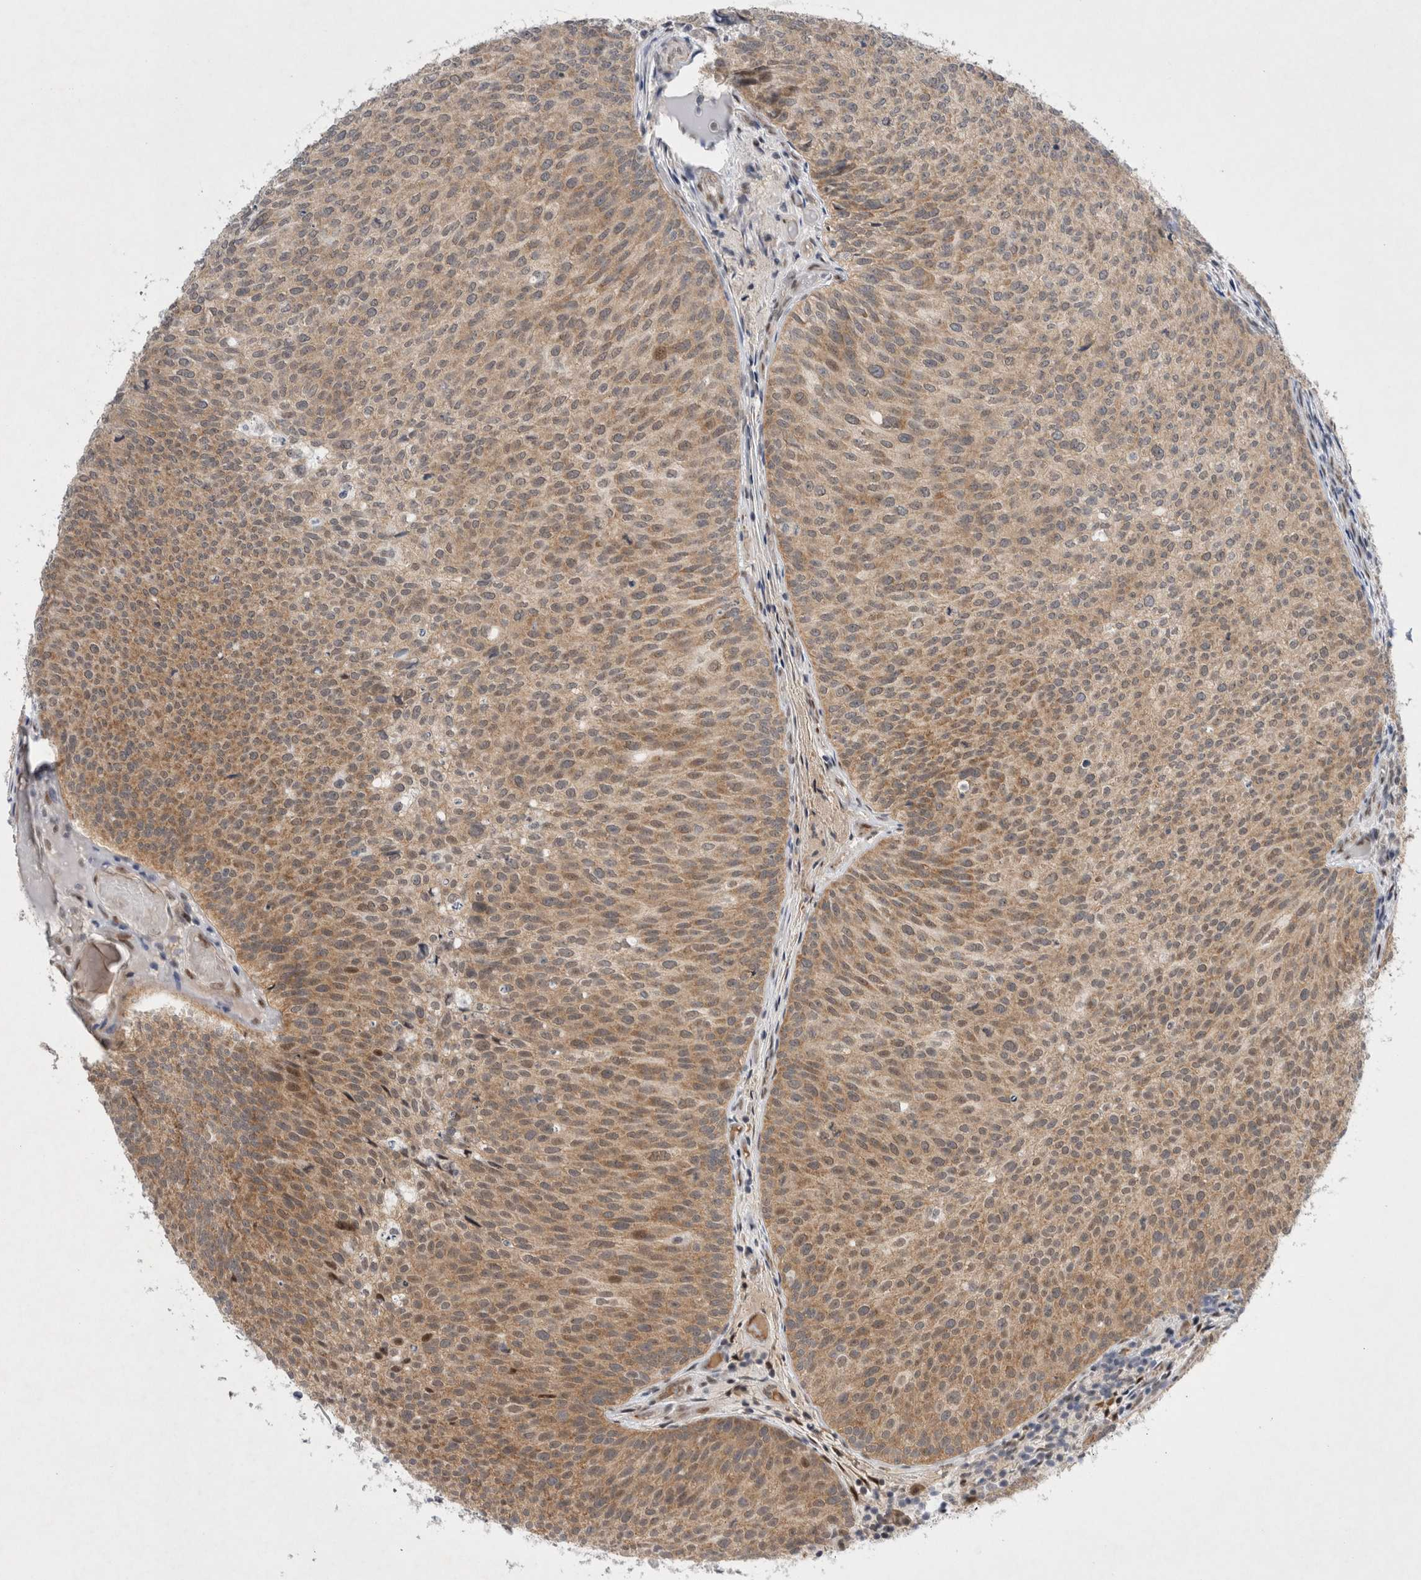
{"staining": {"intensity": "moderate", "quantity": ">75%", "location": "cytoplasmic/membranous"}, "tissue": "urothelial cancer", "cell_type": "Tumor cells", "image_type": "cancer", "snomed": [{"axis": "morphology", "description": "Urothelial carcinoma, Low grade"}, {"axis": "topography", "description": "Urinary bladder"}], "caption": "Immunohistochemistry micrograph of neoplastic tissue: human urothelial cancer stained using immunohistochemistry (IHC) demonstrates medium levels of moderate protein expression localized specifically in the cytoplasmic/membranous of tumor cells, appearing as a cytoplasmic/membranous brown color.", "gene": "WIPF2", "patient": {"sex": "male", "age": 86}}